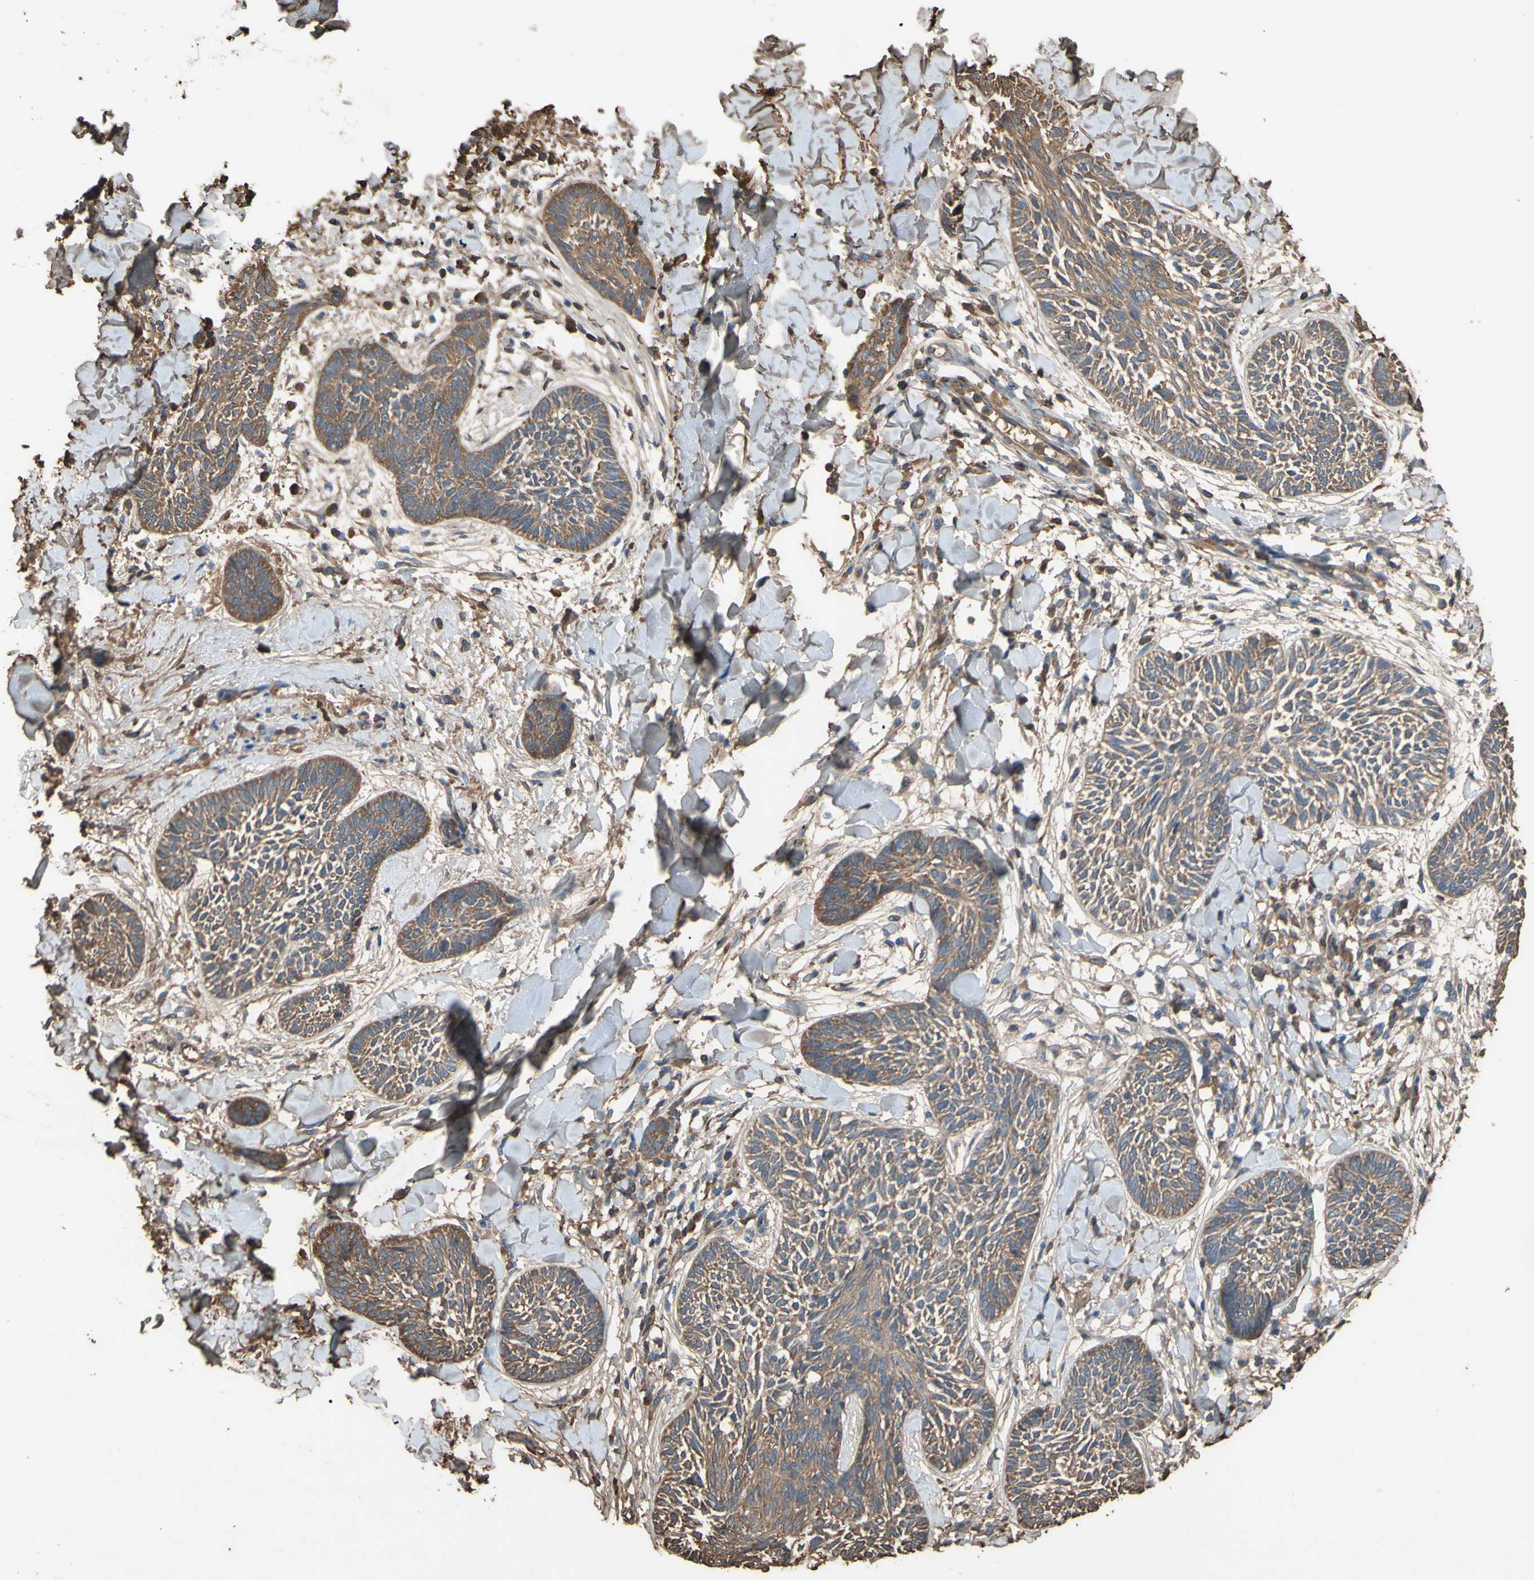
{"staining": {"intensity": "moderate", "quantity": "25%-75%", "location": "cytoplasmic/membranous"}, "tissue": "skin cancer", "cell_type": "Tumor cells", "image_type": "cancer", "snomed": [{"axis": "morphology", "description": "Papilloma, NOS"}, {"axis": "morphology", "description": "Basal cell carcinoma"}, {"axis": "topography", "description": "Skin"}], "caption": "High-magnification brightfield microscopy of papilloma (skin) stained with DAB (3,3'-diaminobenzidine) (brown) and counterstained with hematoxylin (blue). tumor cells exhibit moderate cytoplasmic/membranous expression is identified in about25%-75% of cells.", "gene": "PTGDS", "patient": {"sex": "male", "age": 87}}